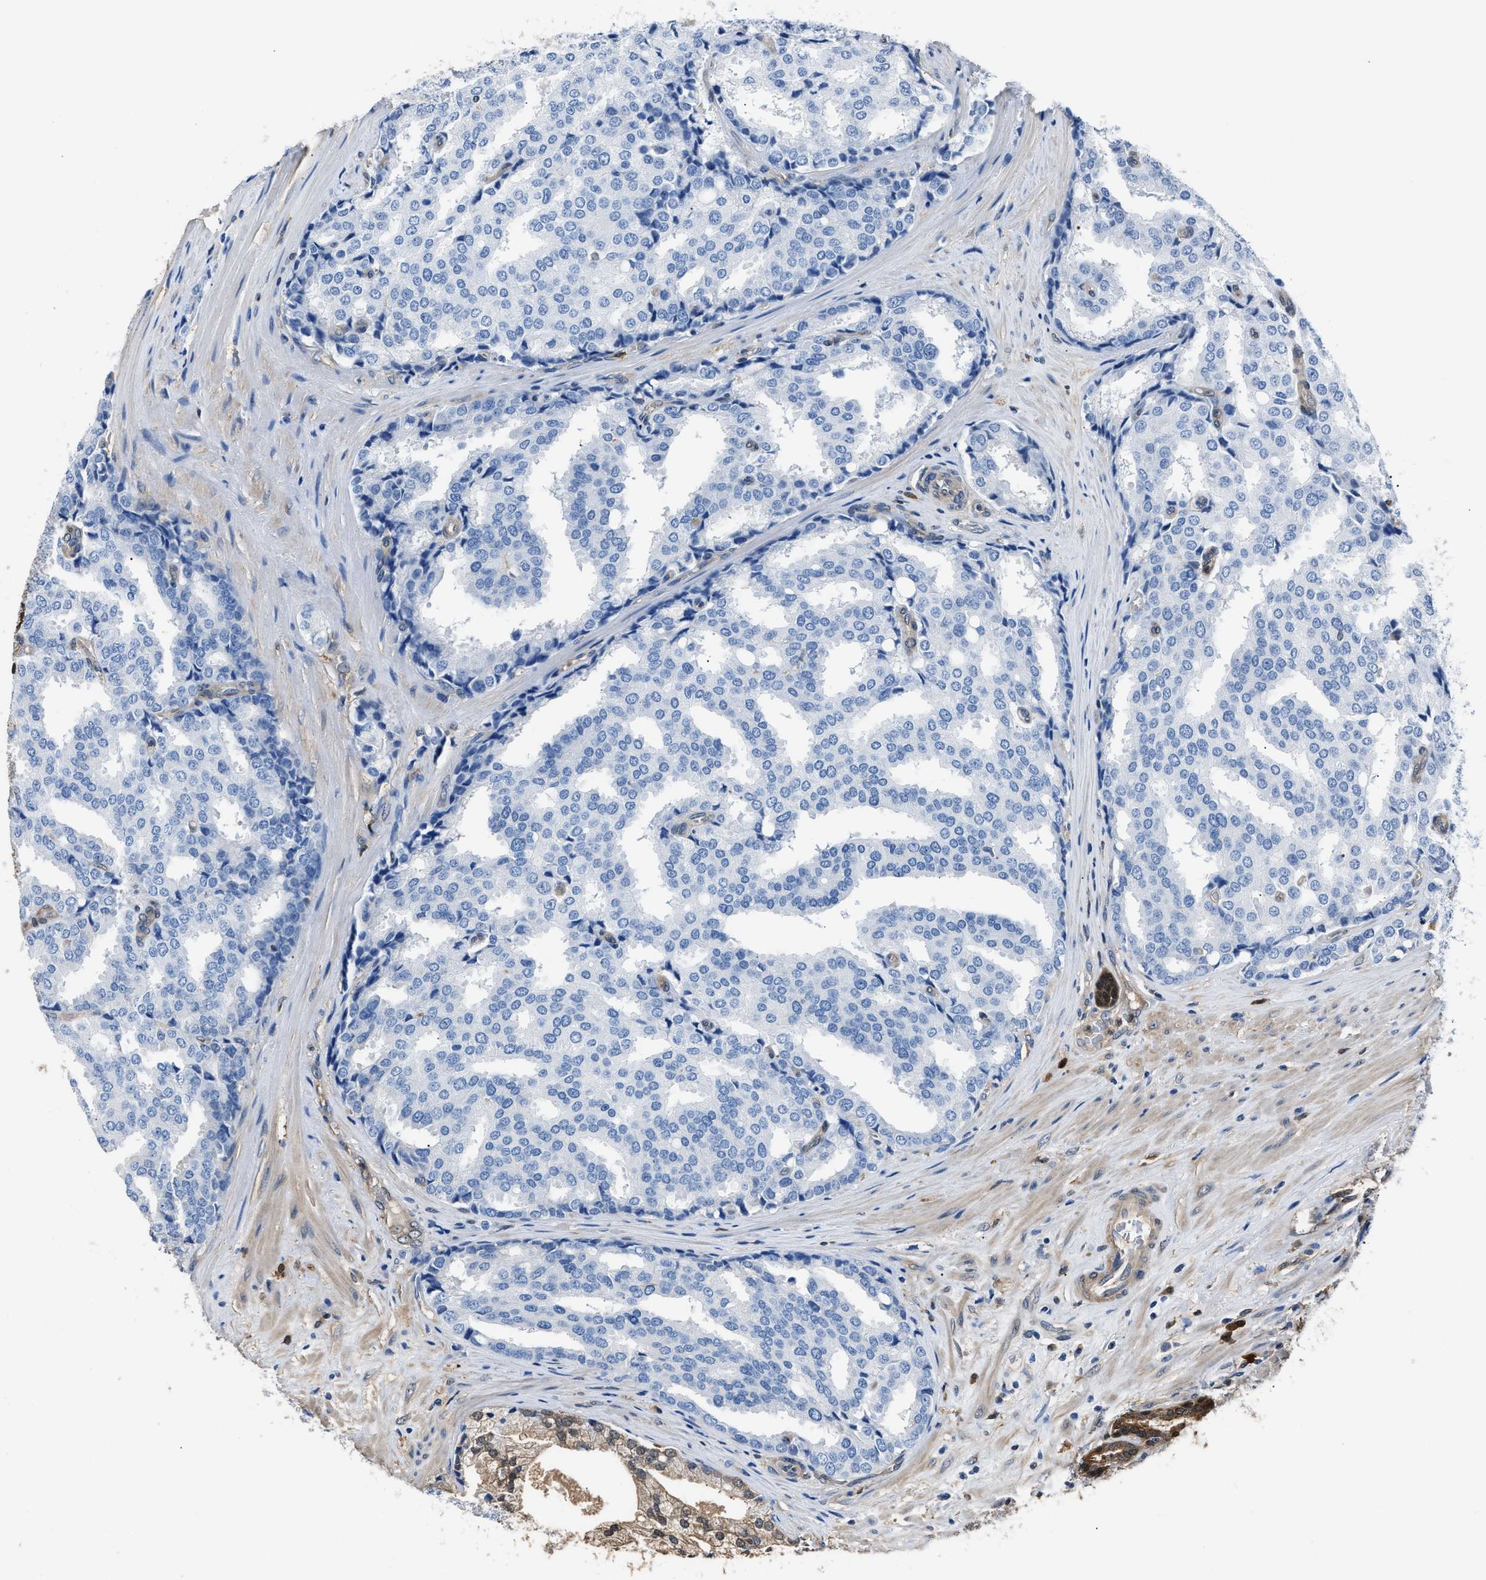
{"staining": {"intensity": "negative", "quantity": "none", "location": "none"}, "tissue": "prostate cancer", "cell_type": "Tumor cells", "image_type": "cancer", "snomed": [{"axis": "morphology", "description": "Adenocarcinoma, High grade"}, {"axis": "topography", "description": "Prostate"}], "caption": "The photomicrograph demonstrates no staining of tumor cells in prostate high-grade adenocarcinoma.", "gene": "GSTP1", "patient": {"sex": "male", "age": 50}}